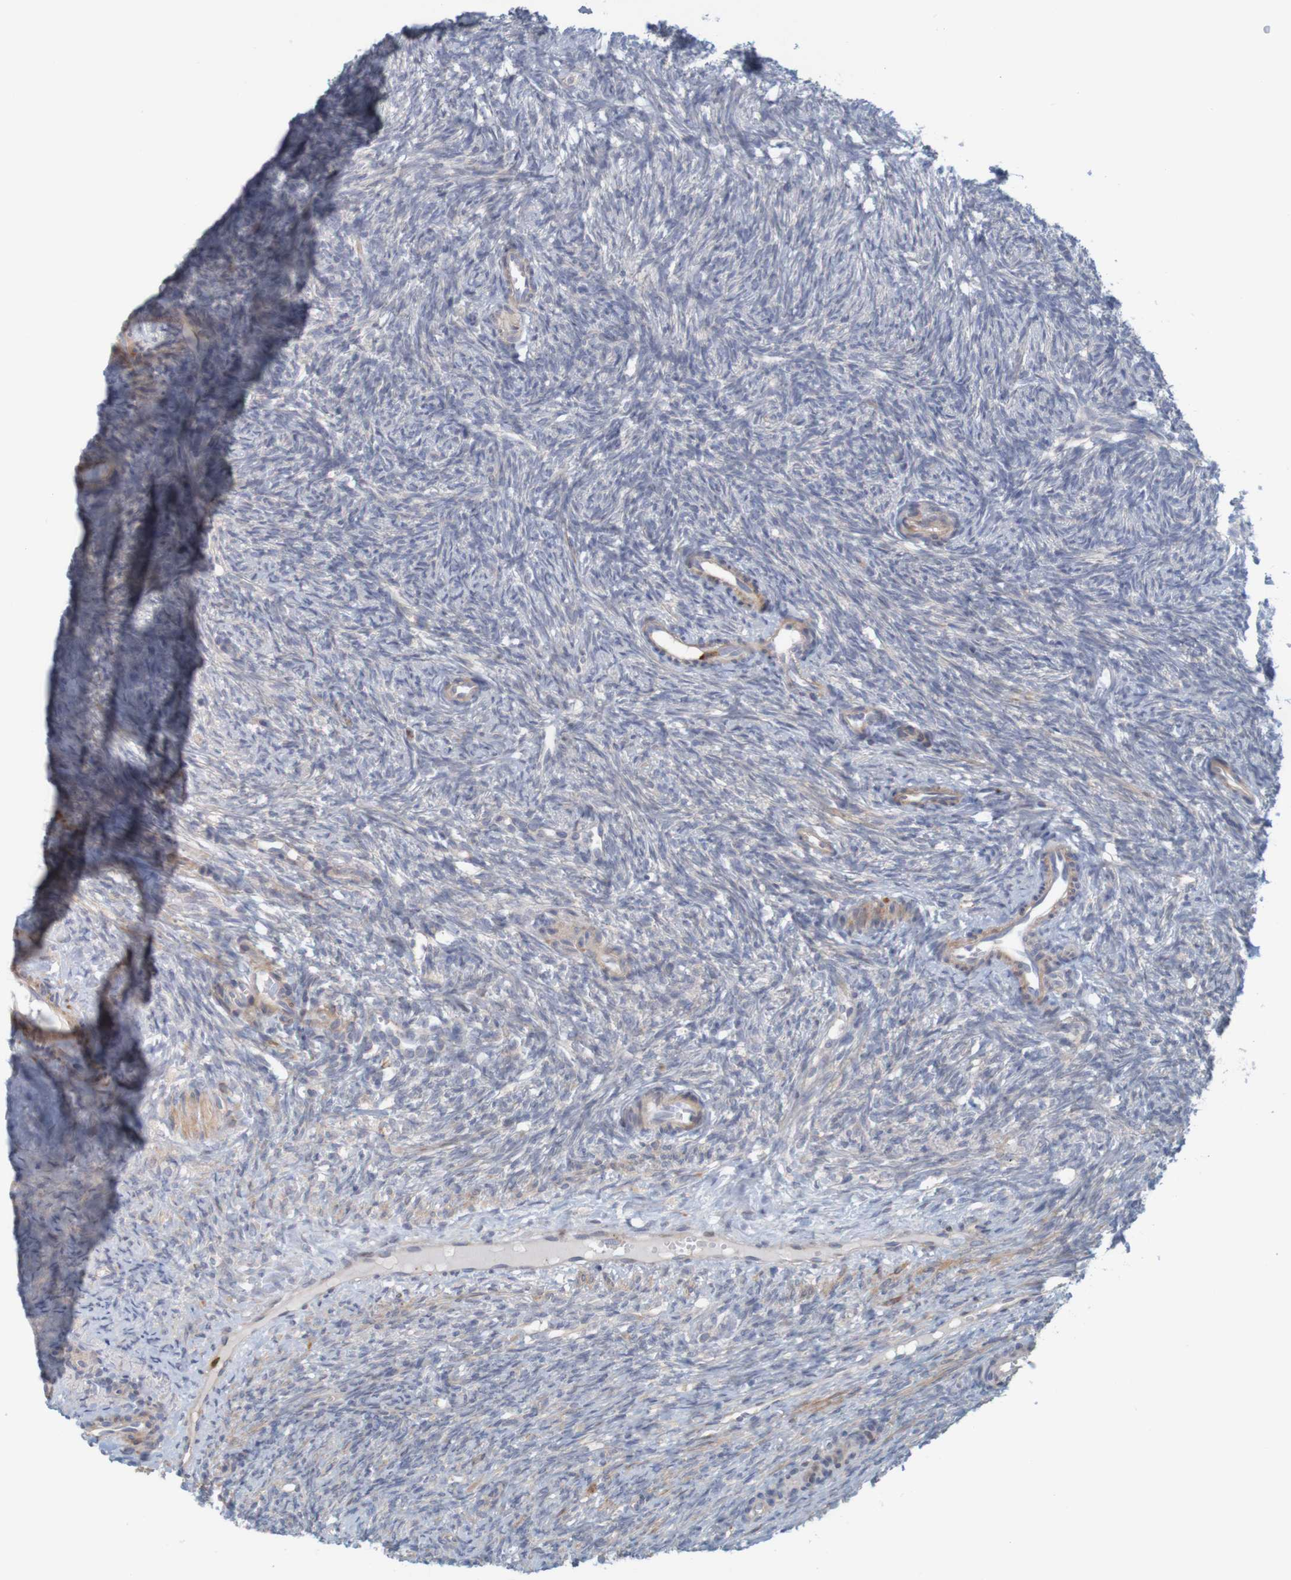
{"staining": {"intensity": "weak", "quantity": ">75%", "location": "cytoplasmic/membranous"}, "tissue": "ovary", "cell_type": "Follicle cells", "image_type": "normal", "snomed": [{"axis": "morphology", "description": "Normal tissue, NOS"}, {"axis": "topography", "description": "Ovary"}], "caption": "Unremarkable ovary exhibits weak cytoplasmic/membranous expression in approximately >75% of follicle cells The protein of interest is stained brown, and the nuclei are stained in blue (DAB IHC with brightfield microscopy, high magnification)..", "gene": "KRT23", "patient": {"sex": "female", "age": 41}}